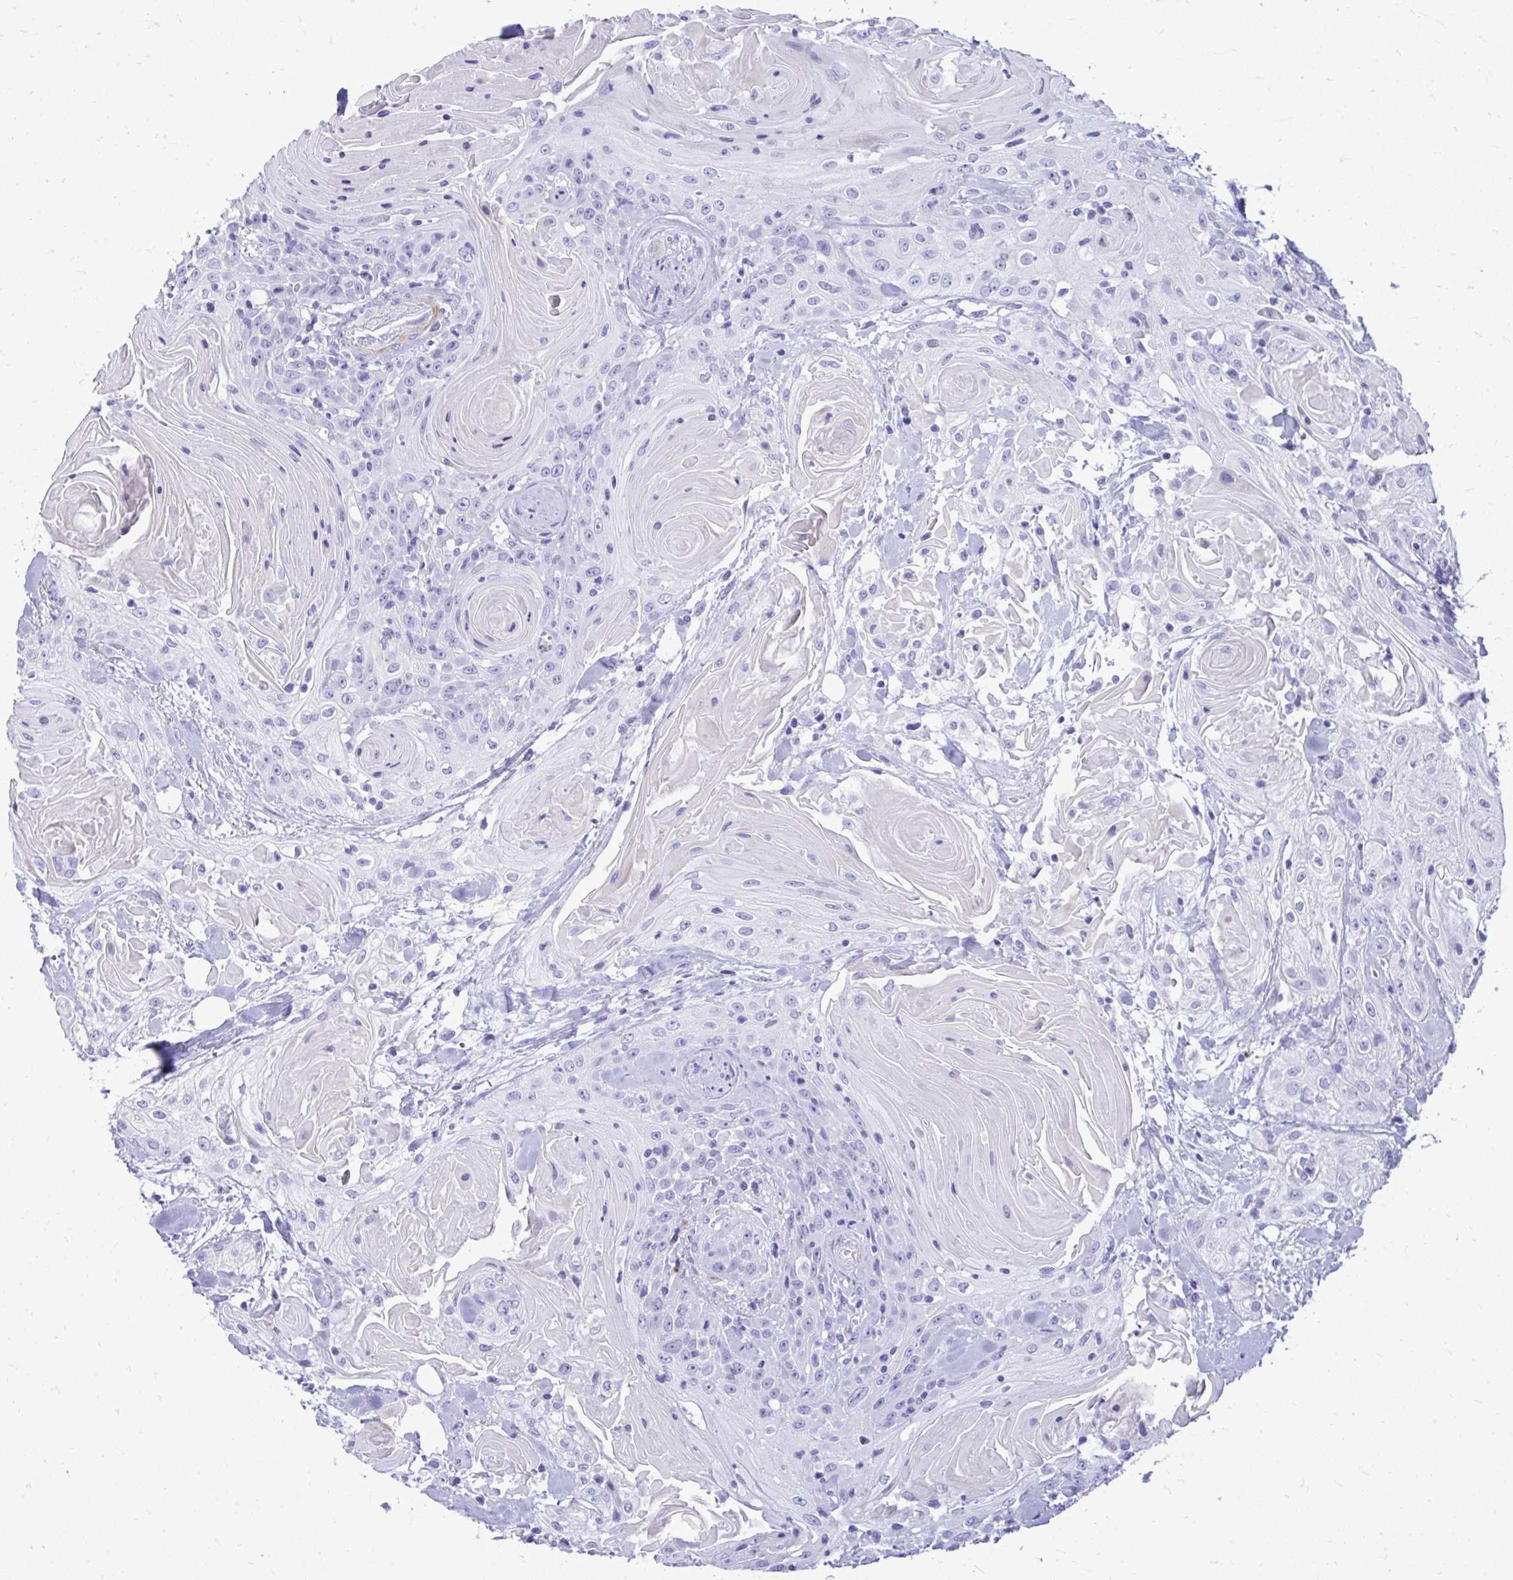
{"staining": {"intensity": "negative", "quantity": "none", "location": "none"}, "tissue": "head and neck cancer", "cell_type": "Tumor cells", "image_type": "cancer", "snomed": [{"axis": "morphology", "description": "Squamous cell carcinoma, NOS"}, {"axis": "topography", "description": "Head-Neck"}], "caption": "Immunohistochemistry (IHC) photomicrograph of human head and neck squamous cell carcinoma stained for a protein (brown), which displays no staining in tumor cells.", "gene": "ANKDD1B", "patient": {"sex": "female", "age": 84}}